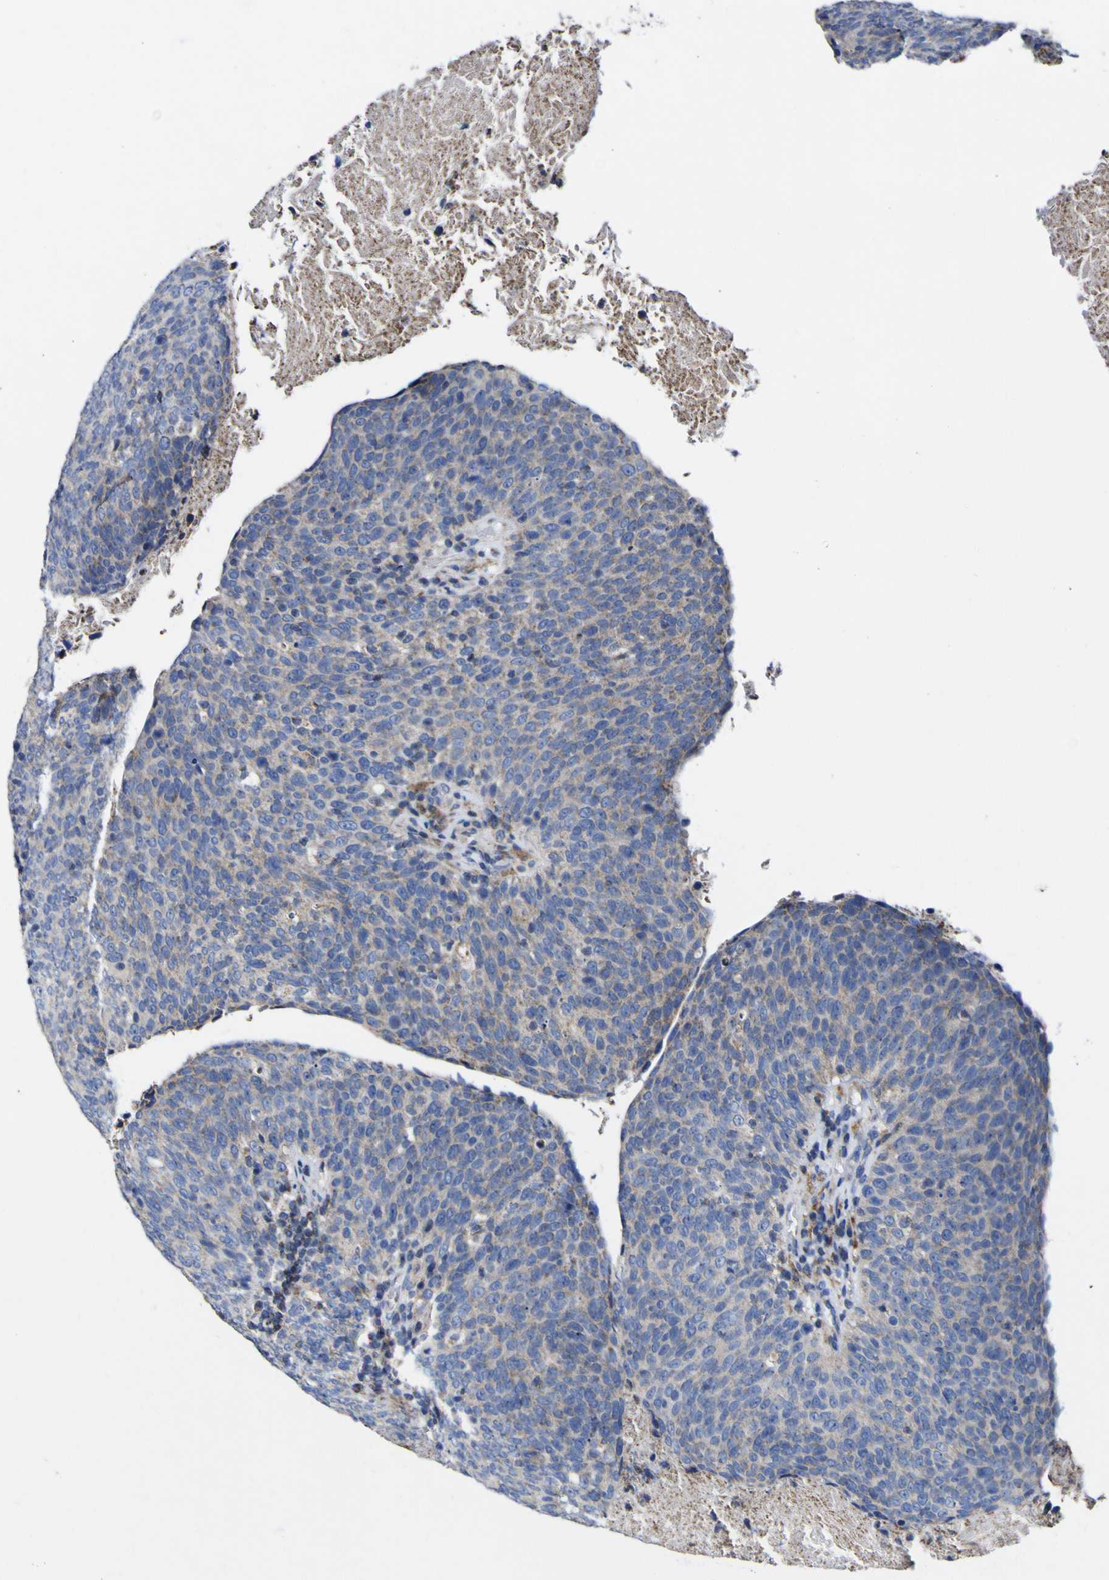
{"staining": {"intensity": "moderate", "quantity": ">75%", "location": "cytoplasmic/membranous"}, "tissue": "head and neck cancer", "cell_type": "Tumor cells", "image_type": "cancer", "snomed": [{"axis": "morphology", "description": "Squamous cell carcinoma, NOS"}, {"axis": "morphology", "description": "Squamous cell carcinoma, metastatic, NOS"}, {"axis": "topography", "description": "Lymph node"}, {"axis": "topography", "description": "Head-Neck"}], "caption": "A brown stain labels moderate cytoplasmic/membranous staining of a protein in head and neck cancer tumor cells. The protein of interest is stained brown, and the nuclei are stained in blue (DAB IHC with brightfield microscopy, high magnification).", "gene": "CCDC90B", "patient": {"sex": "male", "age": 62}}